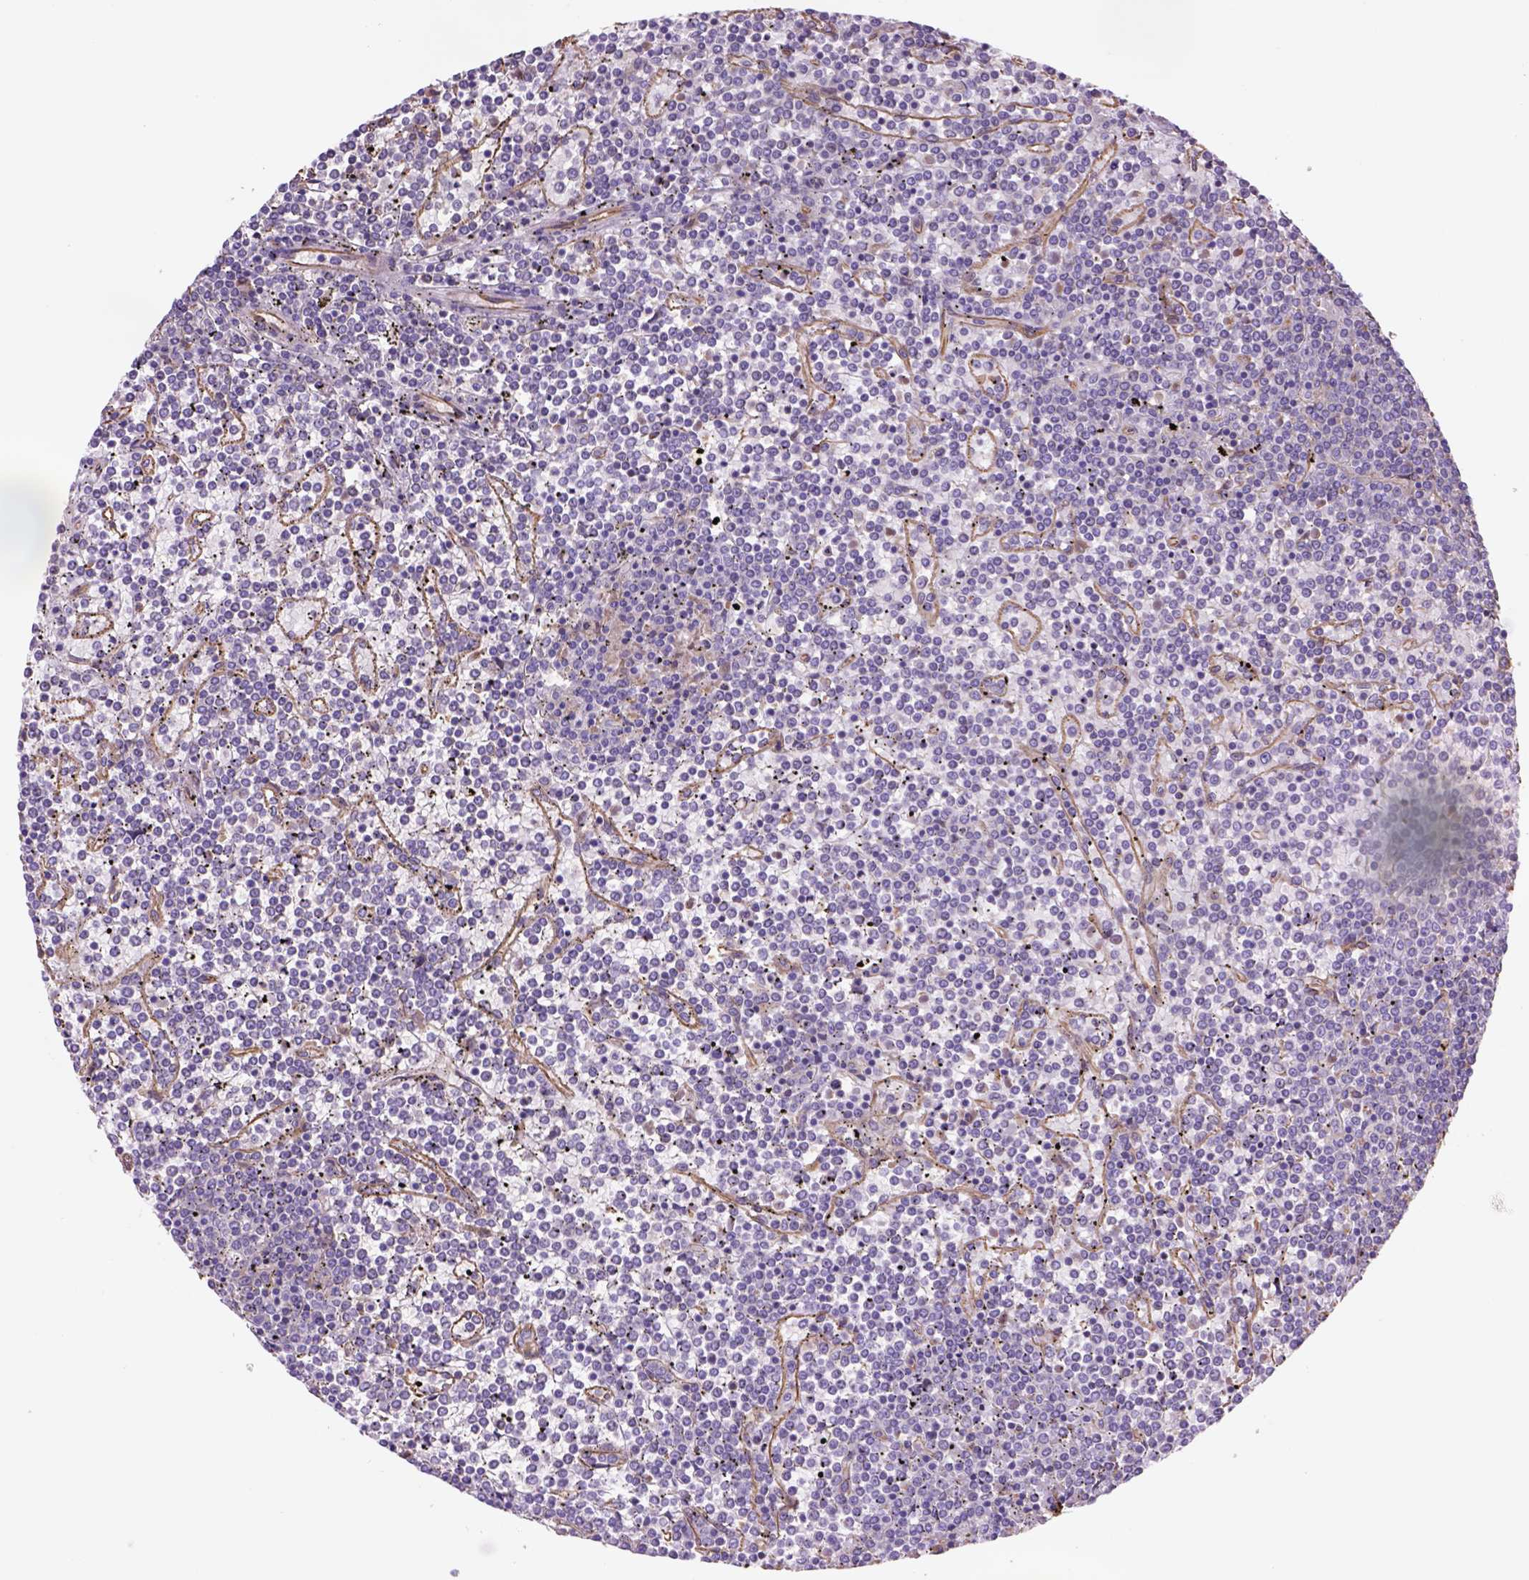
{"staining": {"intensity": "negative", "quantity": "none", "location": "none"}, "tissue": "lymphoma", "cell_type": "Tumor cells", "image_type": "cancer", "snomed": [{"axis": "morphology", "description": "Malignant lymphoma, non-Hodgkin's type, Low grade"}, {"axis": "topography", "description": "Spleen"}], "caption": "Immunohistochemical staining of malignant lymphoma, non-Hodgkin's type (low-grade) shows no significant positivity in tumor cells. (DAB (3,3'-diaminobenzidine) immunohistochemistry, high magnification).", "gene": "ZZZ3", "patient": {"sex": "female", "age": 19}}